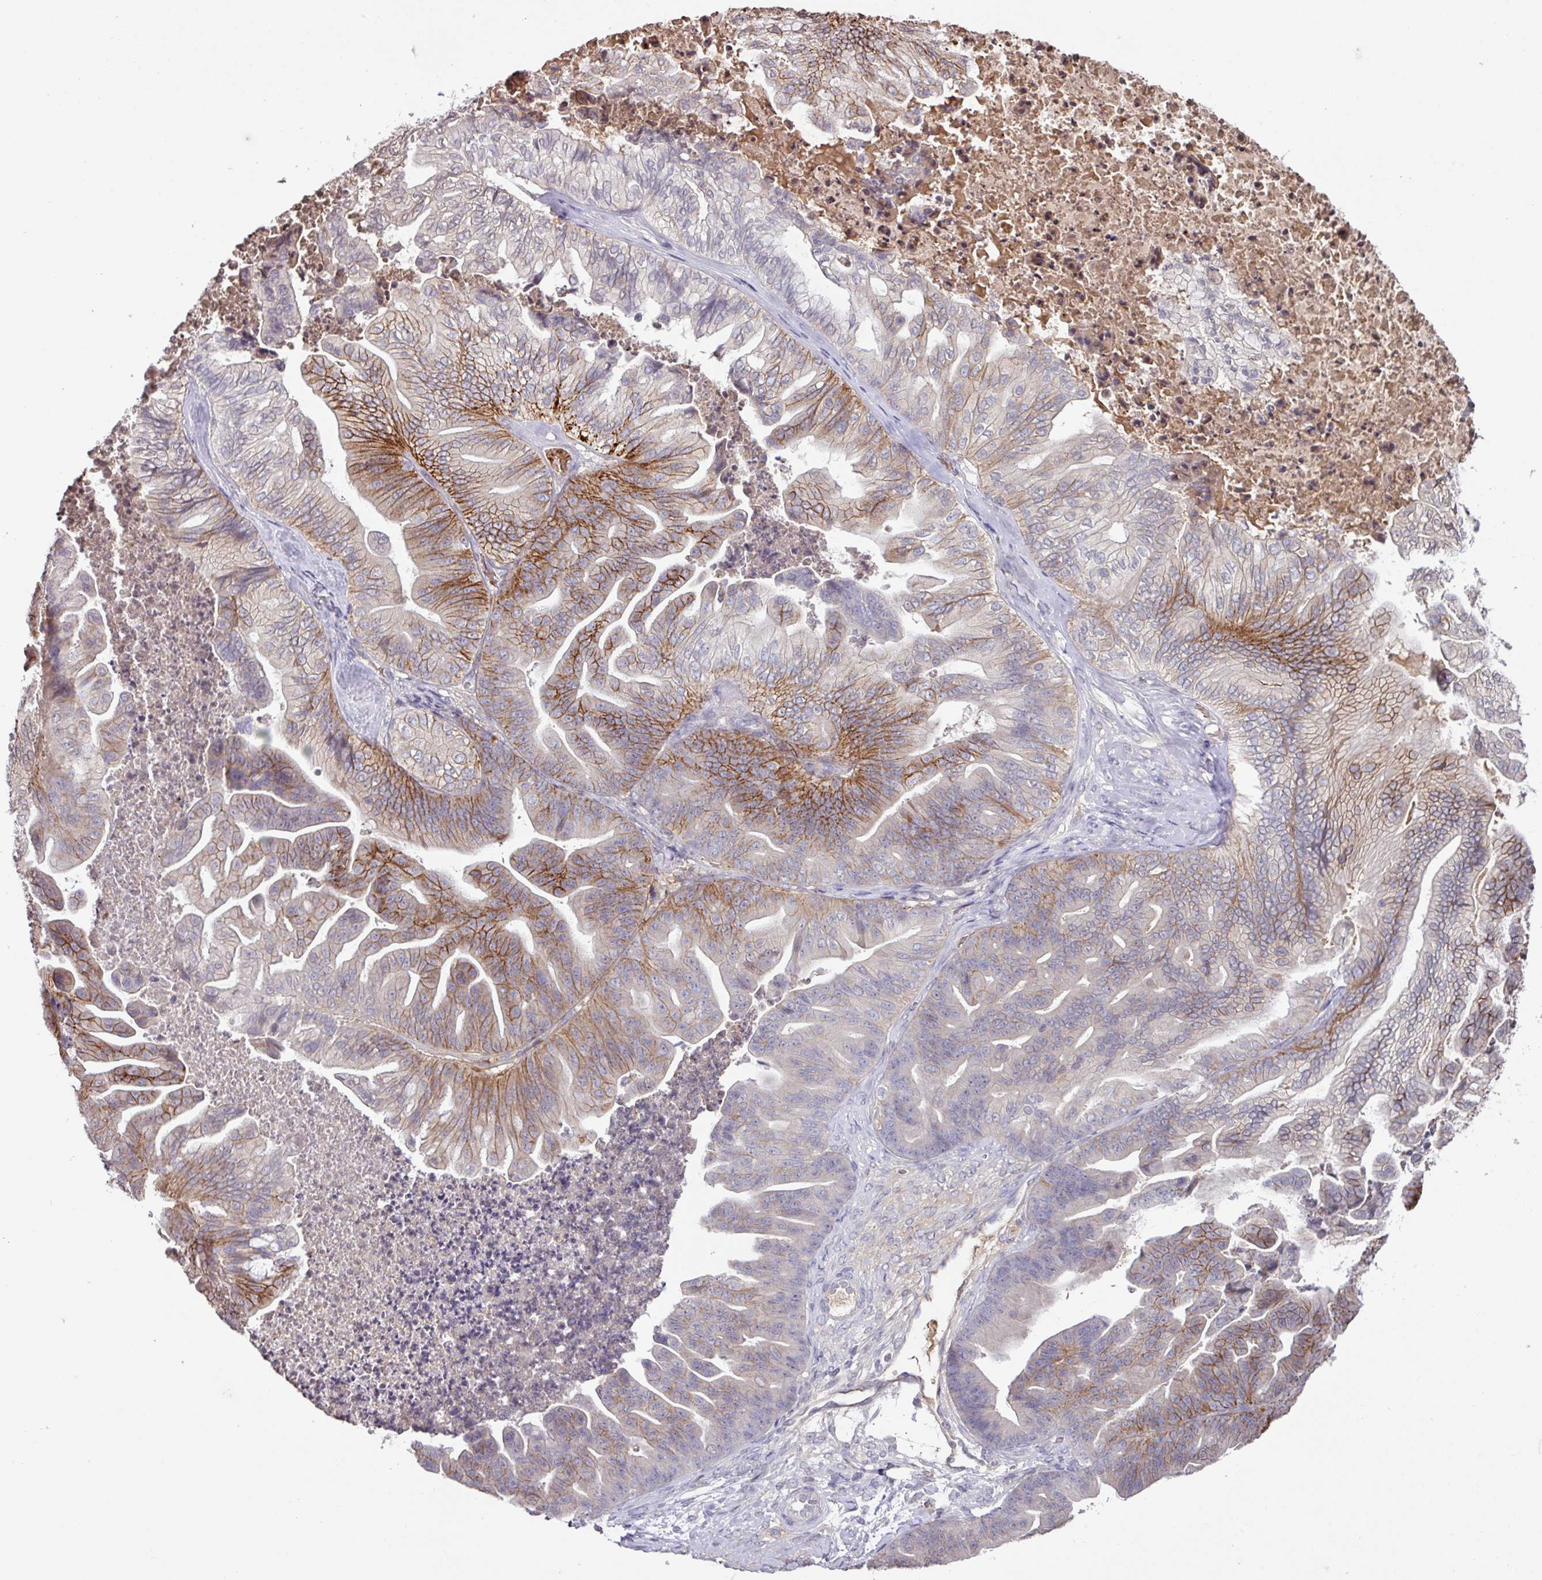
{"staining": {"intensity": "moderate", "quantity": "25%-75%", "location": "cytoplasmic/membranous"}, "tissue": "ovarian cancer", "cell_type": "Tumor cells", "image_type": "cancer", "snomed": [{"axis": "morphology", "description": "Cystadenocarcinoma, mucinous, NOS"}, {"axis": "topography", "description": "Ovary"}], "caption": "A histopathology image of ovarian mucinous cystadenocarcinoma stained for a protein shows moderate cytoplasmic/membranous brown staining in tumor cells.", "gene": "SLC5A10", "patient": {"sex": "female", "age": 67}}